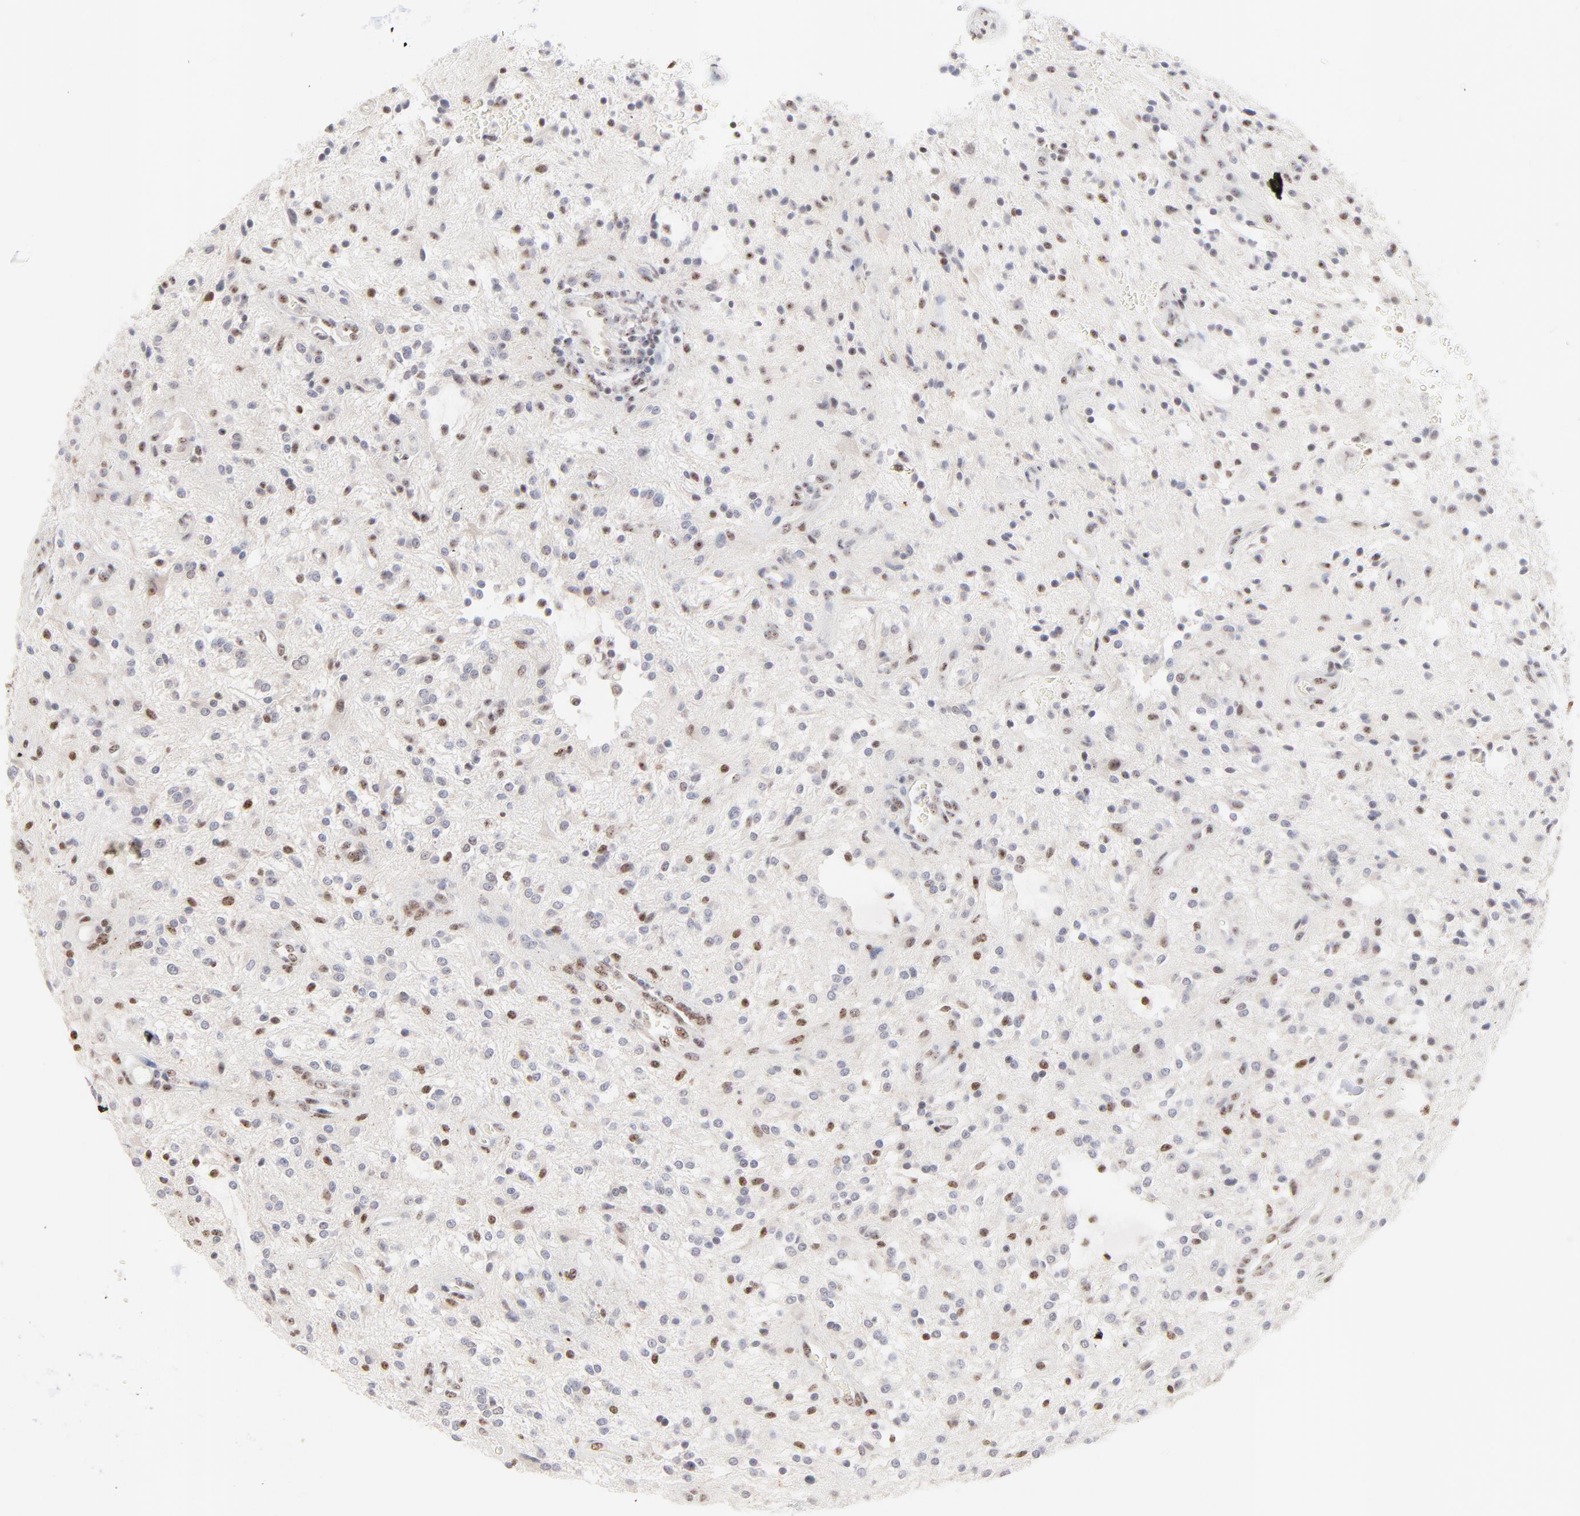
{"staining": {"intensity": "weak", "quantity": "25%-75%", "location": "nuclear"}, "tissue": "glioma", "cell_type": "Tumor cells", "image_type": "cancer", "snomed": [{"axis": "morphology", "description": "Glioma, malignant, NOS"}, {"axis": "topography", "description": "Cerebellum"}], "caption": "Glioma (malignant) stained with a protein marker reveals weak staining in tumor cells.", "gene": "NFIL3", "patient": {"sex": "female", "age": 10}}